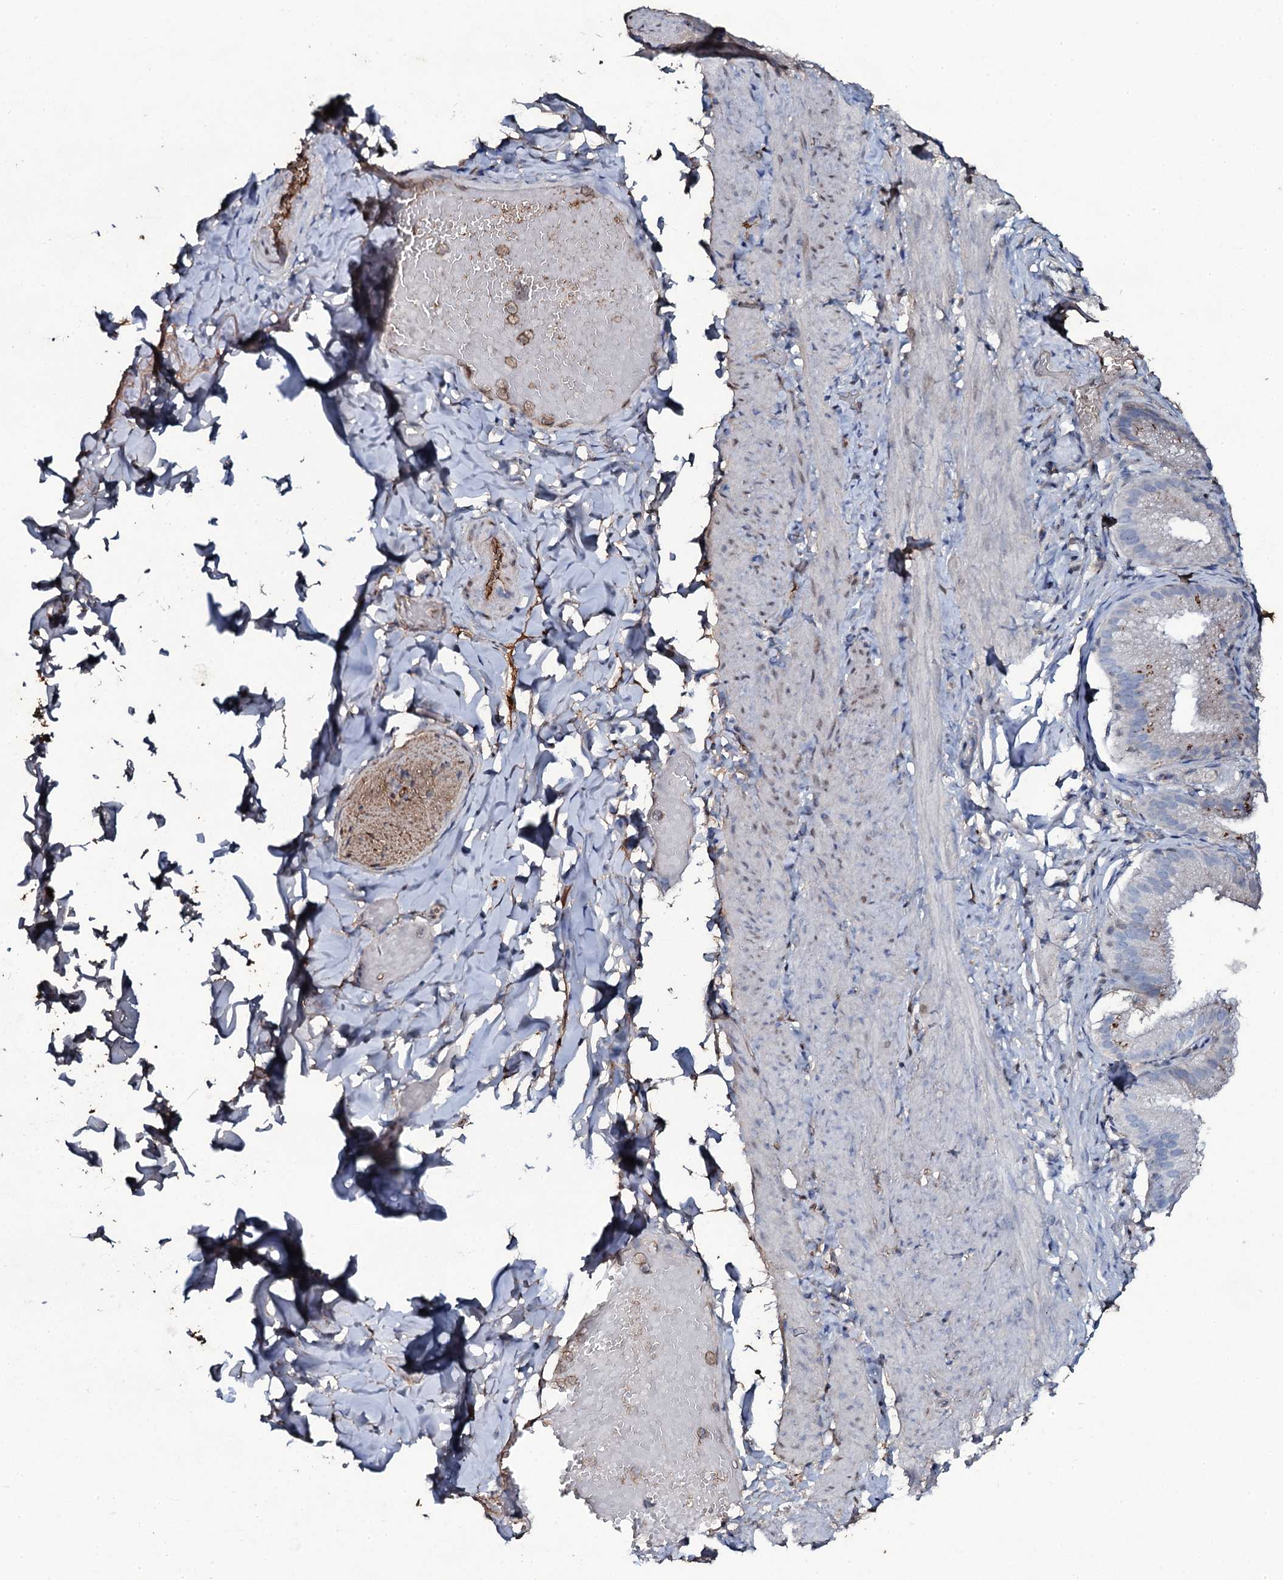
{"staining": {"intensity": "moderate", "quantity": ">75%", "location": "cytoplasmic/membranous"}, "tissue": "adipose tissue", "cell_type": "Adipocytes", "image_type": "normal", "snomed": [{"axis": "morphology", "description": "Normal tissue, NOS"}, {"axis": "topography", "description": "Gallbladder"}, {"axis": "topography", "description": "Peripheral nerve tissue"}], "caption": "Immunohistochemical staining of normal human adipose tissue exhibits moderate cytoplasmic/membranous protein positivity in about >75% of adipocytes.", "gene": "EDN1", "patient": {"sex": "male", "age": 38}}